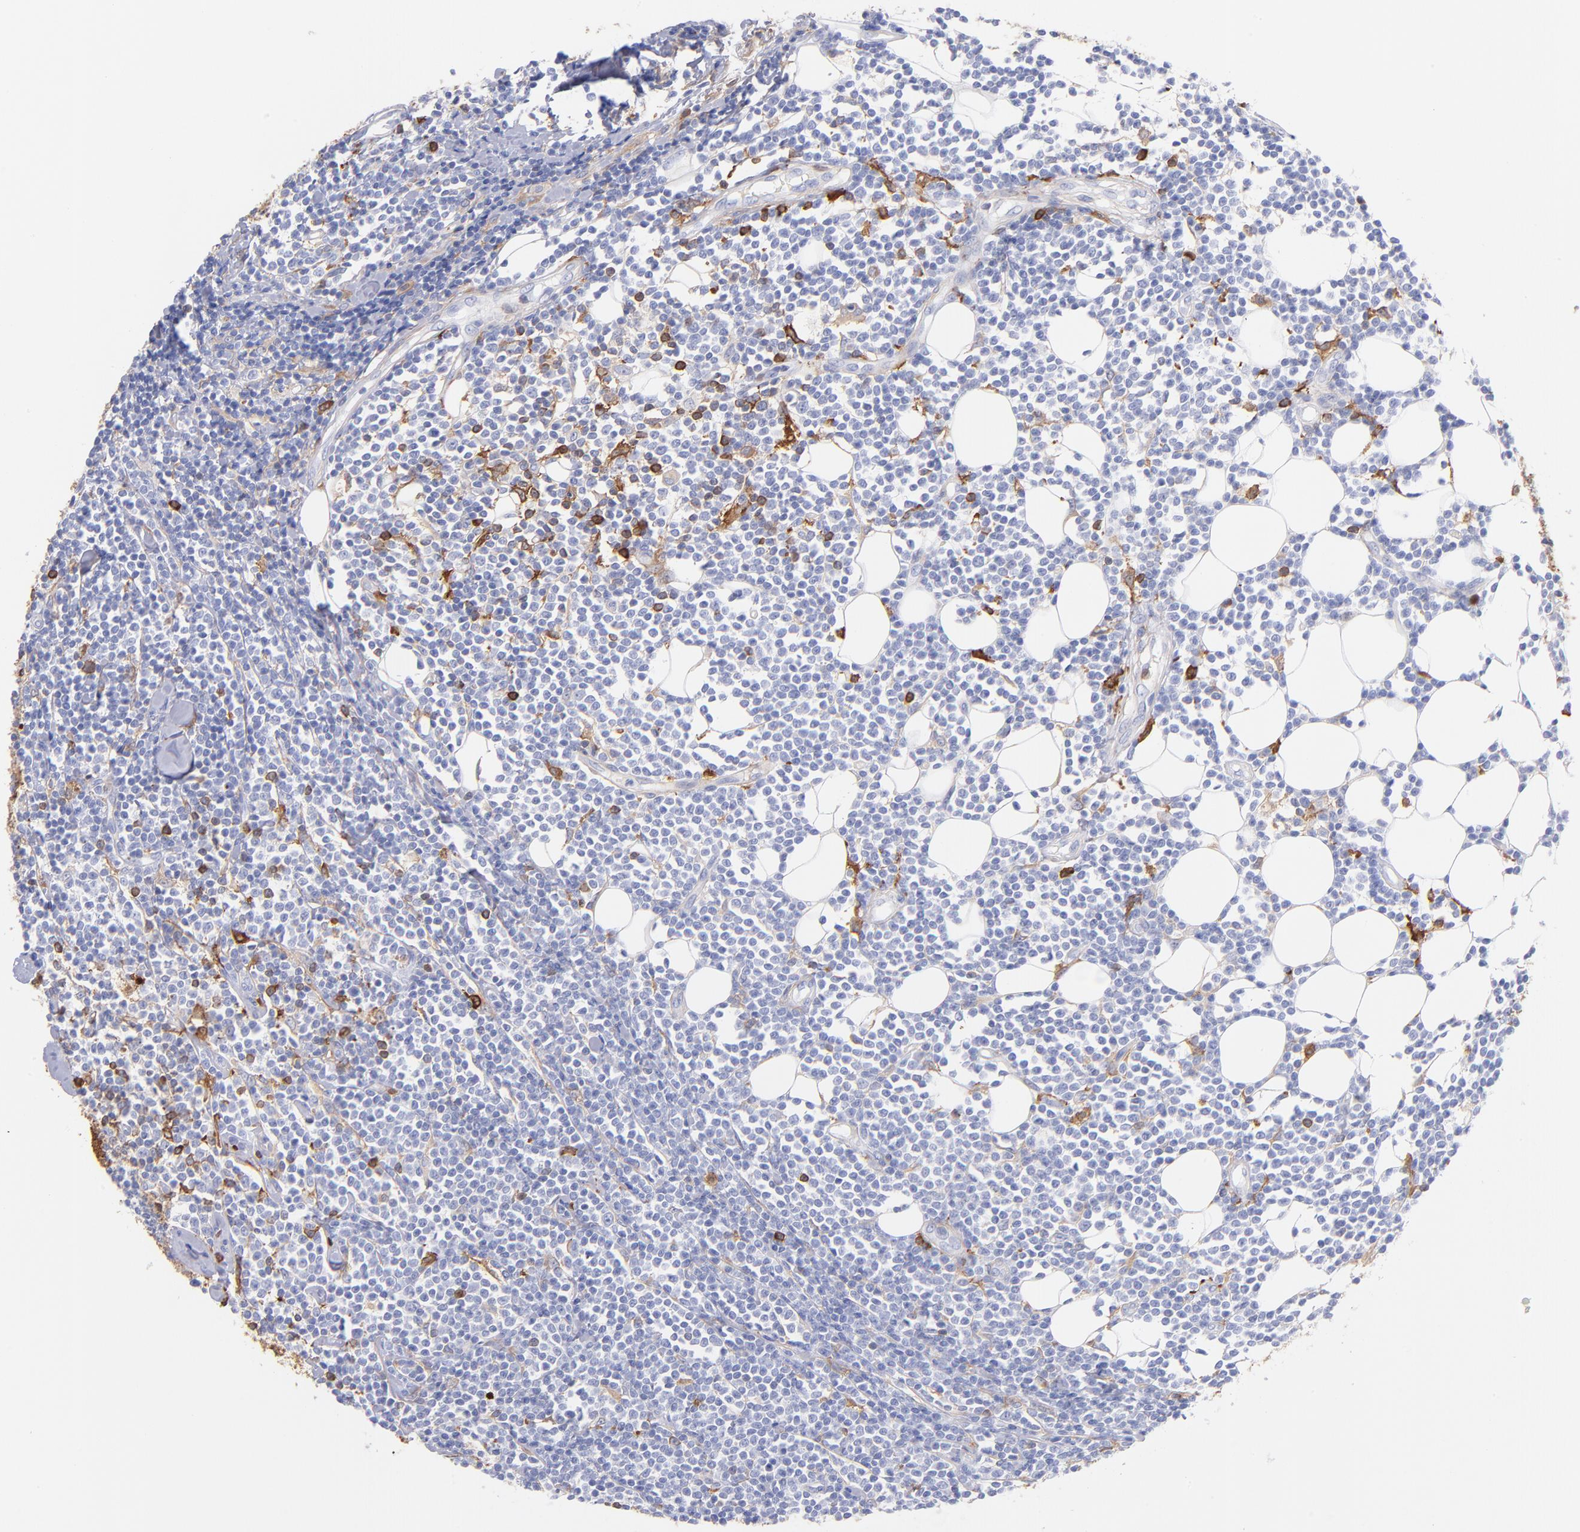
{"staining": {"intensity": "strong", "quantity": "<25%", "location": "cytoplasmic/membranous"}, "tissue": "lymphoma", "cell_type": "Tumor cells", "image_type": "cancer", "snomed": [{"axis": "morphology", "description": "Malignant lymphoma, non-Hodgkin's type, Low grade"}, {"axis": "topography", "description": "Soft tissue"}], "caption": "A brown stain labels strong cytoplasmic/membranous positivity of a protein in human lymphoma tumor cells.", "gene": "PRKCA", "patient": {"sex": "male", "age": 92}}